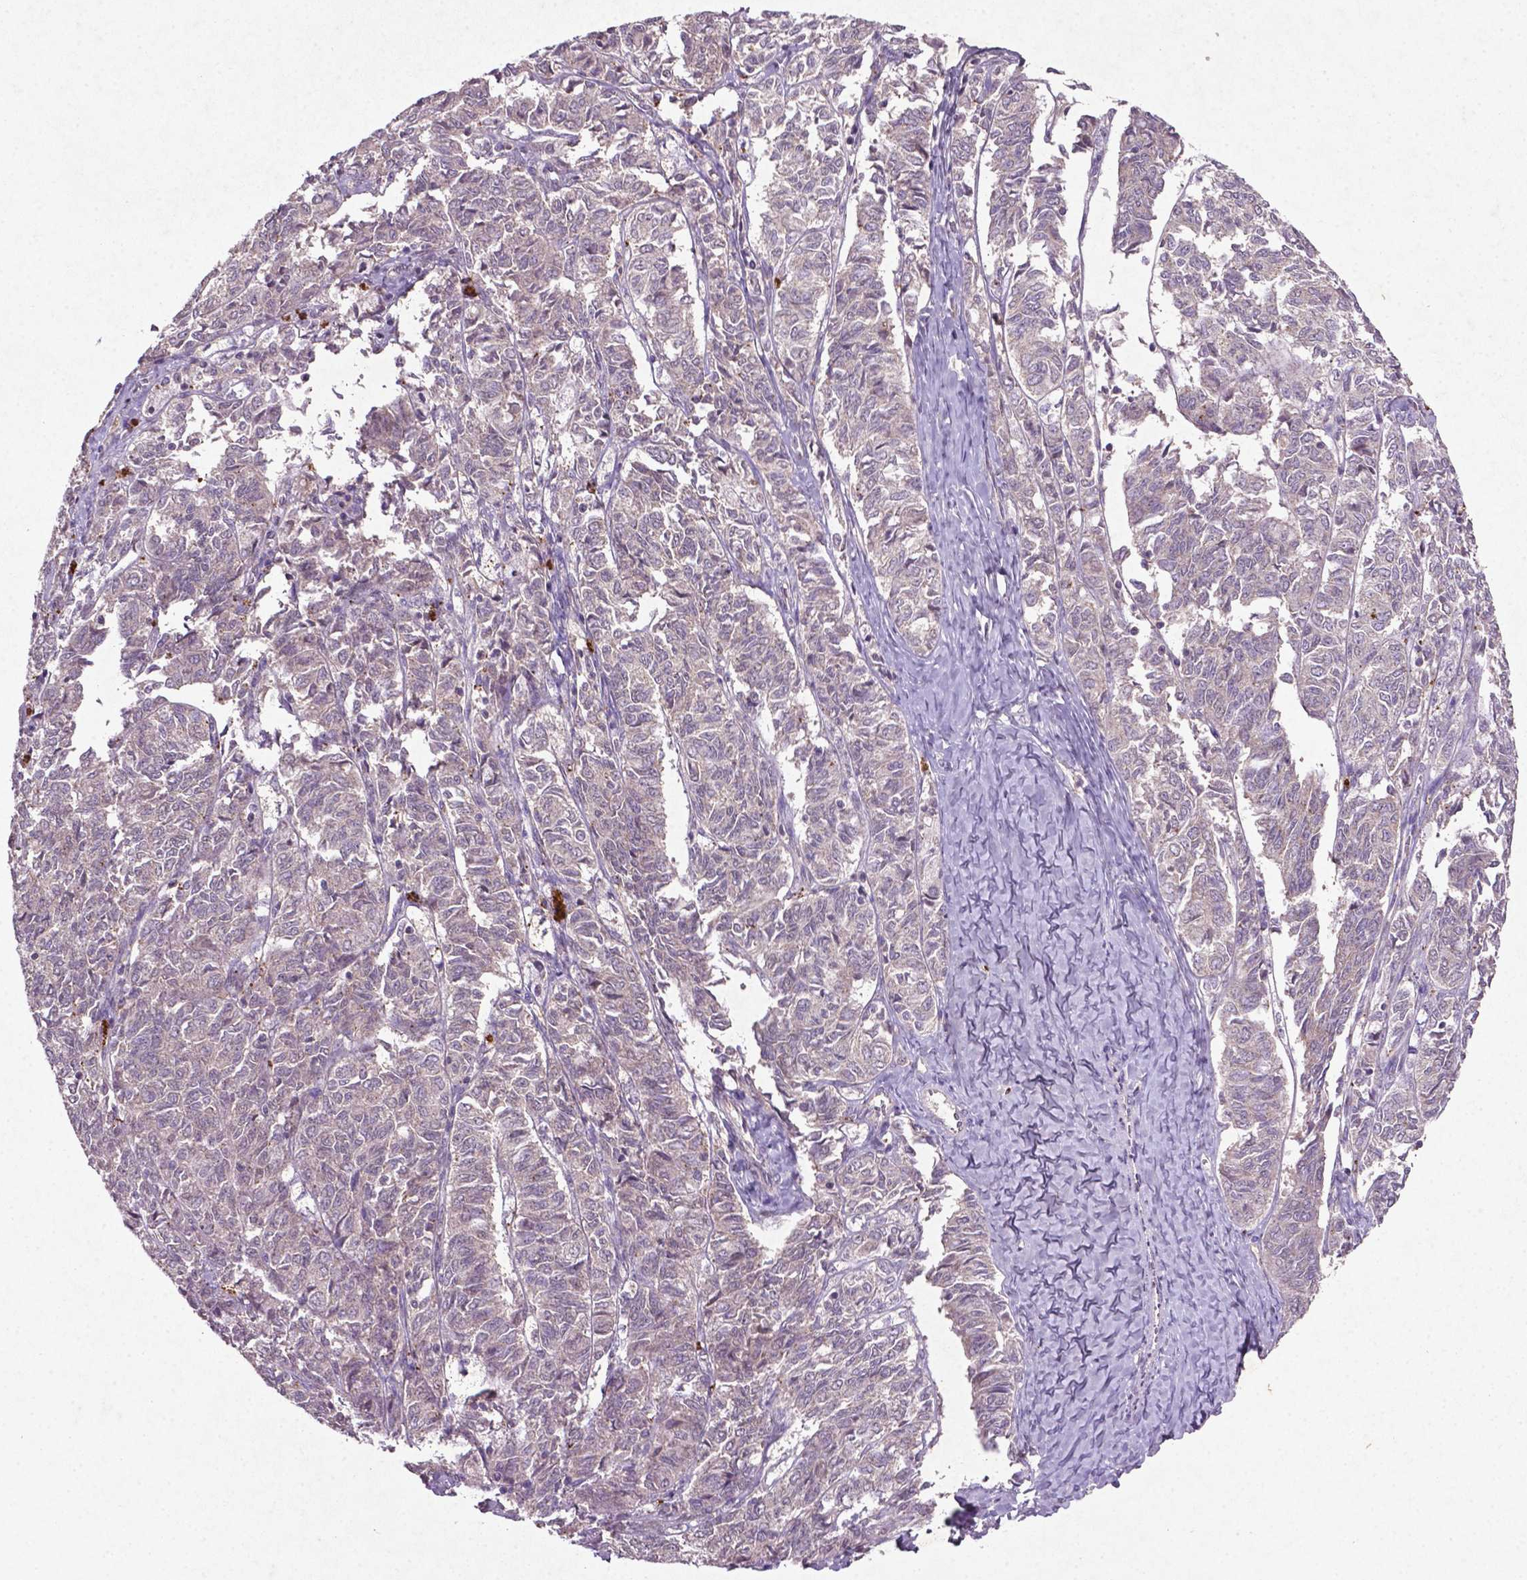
{"staining": {"intensity": "negative", "quantity": "none", "location": "none"}, "tissue": "ovarian cancer", "cell_type": "Tumor cells", "image_type": "cancer", "snomed": [{"axis": "morphology", "description": "Carcinoma, endometroid"}, {"axis": "topography", "description": "Ovary"}], "caption": "Image shows no protein positivity in tumor cells of ovarian endometroid carcinoma tissue.", "gene": "MTOR", "patient": {"sex": "female", "age": 80}}